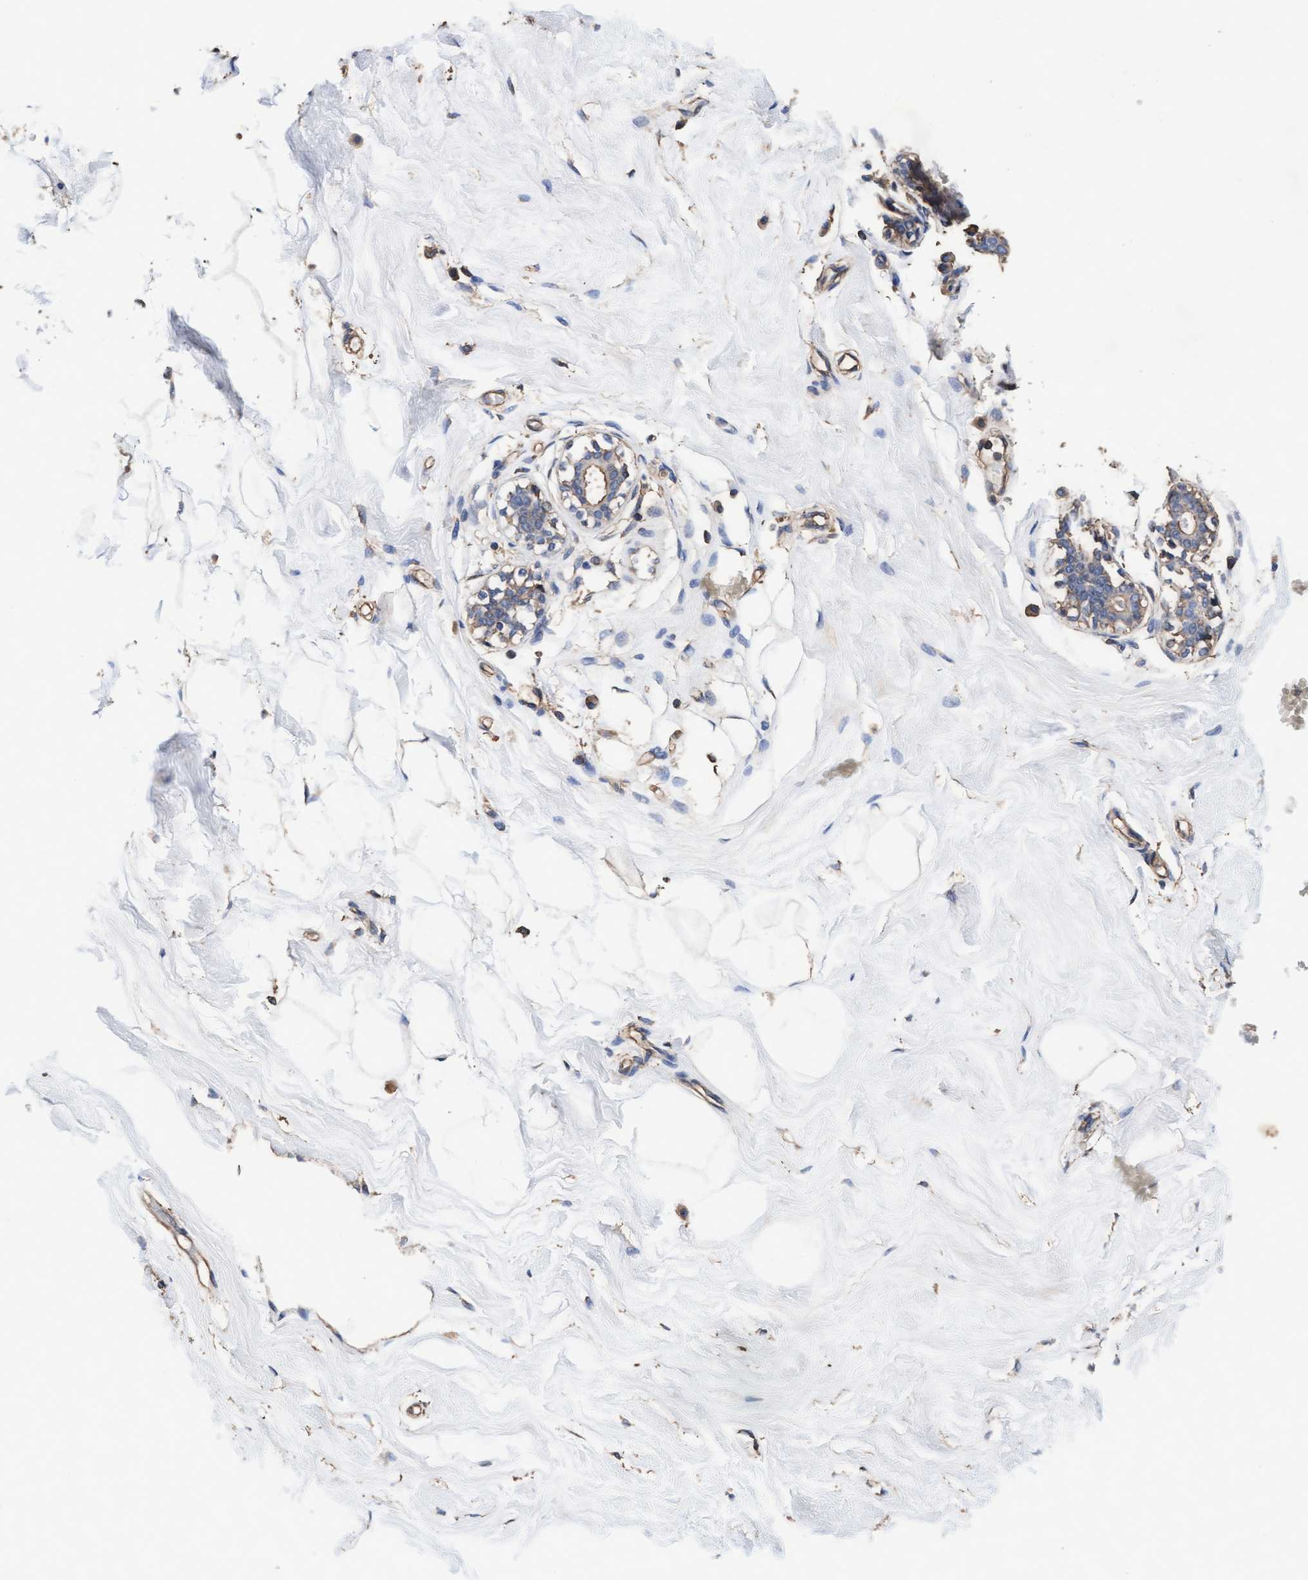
{"staining": {"intensity": "negative", "quantity": "none", "location": "none"}, "tissue": "breast", "cell_type": "Adipocytes", "image_type": "normal", "snomed": [{"axis": "morphology", "description": "Normal tissue, NOS"}, {"axis": "topography", "description": "Breast"}], "caption": "Immunohistochemistry (IHC) of benign human breast reveals no staining in adipocytes.", "gene": "GRHPR", "patient": {"sex": "female", "age": 23}}